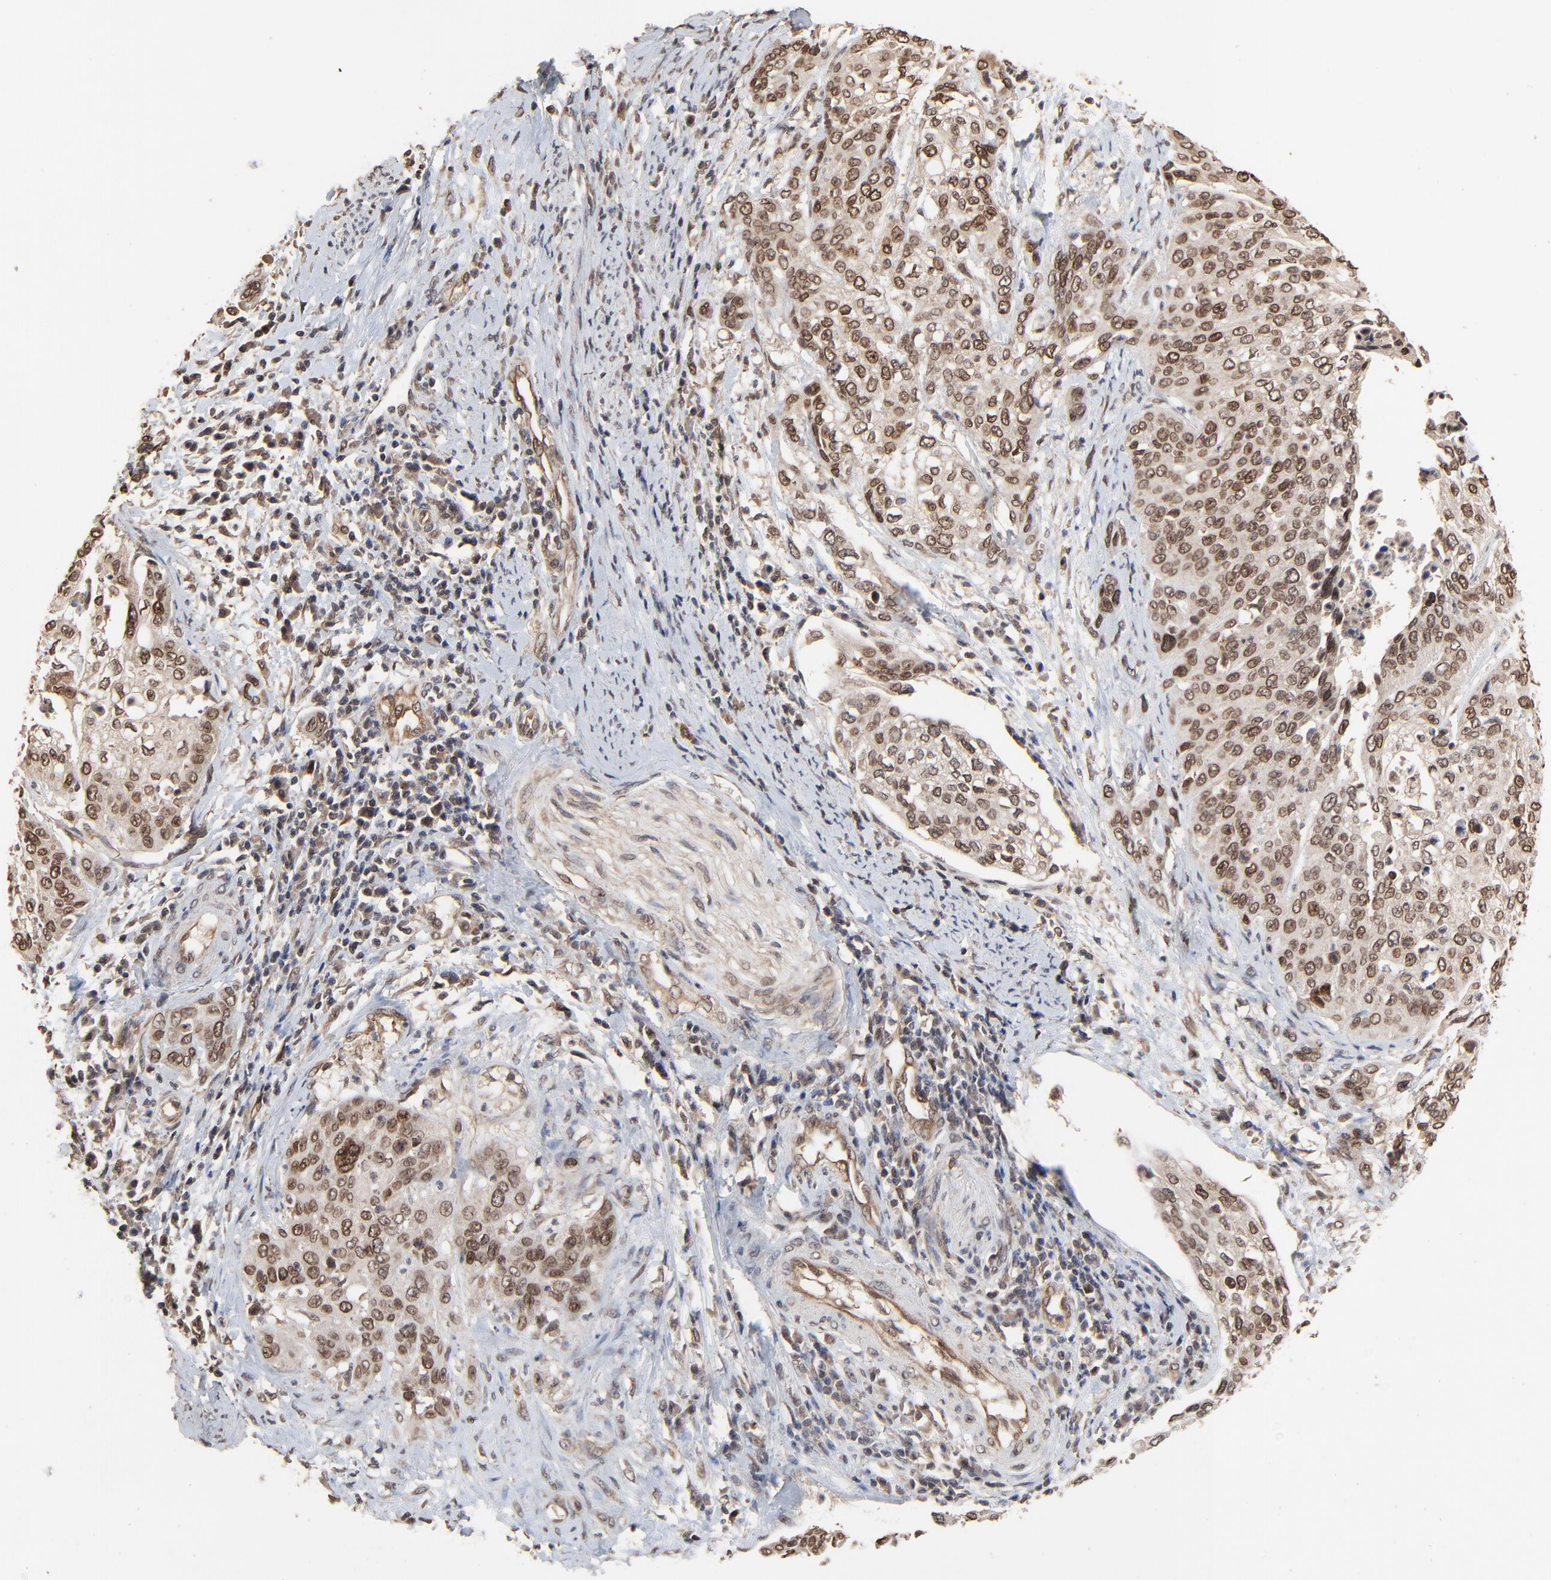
{"staining": {"intensity": "moderate", "quantity": ">75%", "location": "cytoplasmic/membranous,nuclear"}, "tissue": "cervical cancer", "cell_type": "Tumor cells", "image_type": "cancer", "snomed": [{"axis": "morphology", "description": "Squamous cell carcinoma, NOS"}, {"axis": "topography", "description": "Cervix"}], "caption": "DAB (3,3'-diaminobenzidine) immunohistochemical staining of squamous cell carcinoma (cervical) displays moderate cytoplasmic/membranous and nuclear protein staining in about >75% of tumor cells. Using DAB (3,3'-diaminobenzidine) (brown) and hematoxylin (blue) stains, captured at high magnification using brightfield microscopy.", "gene": "FAM227A", "patient": {"sex": "female", "age": 41}}